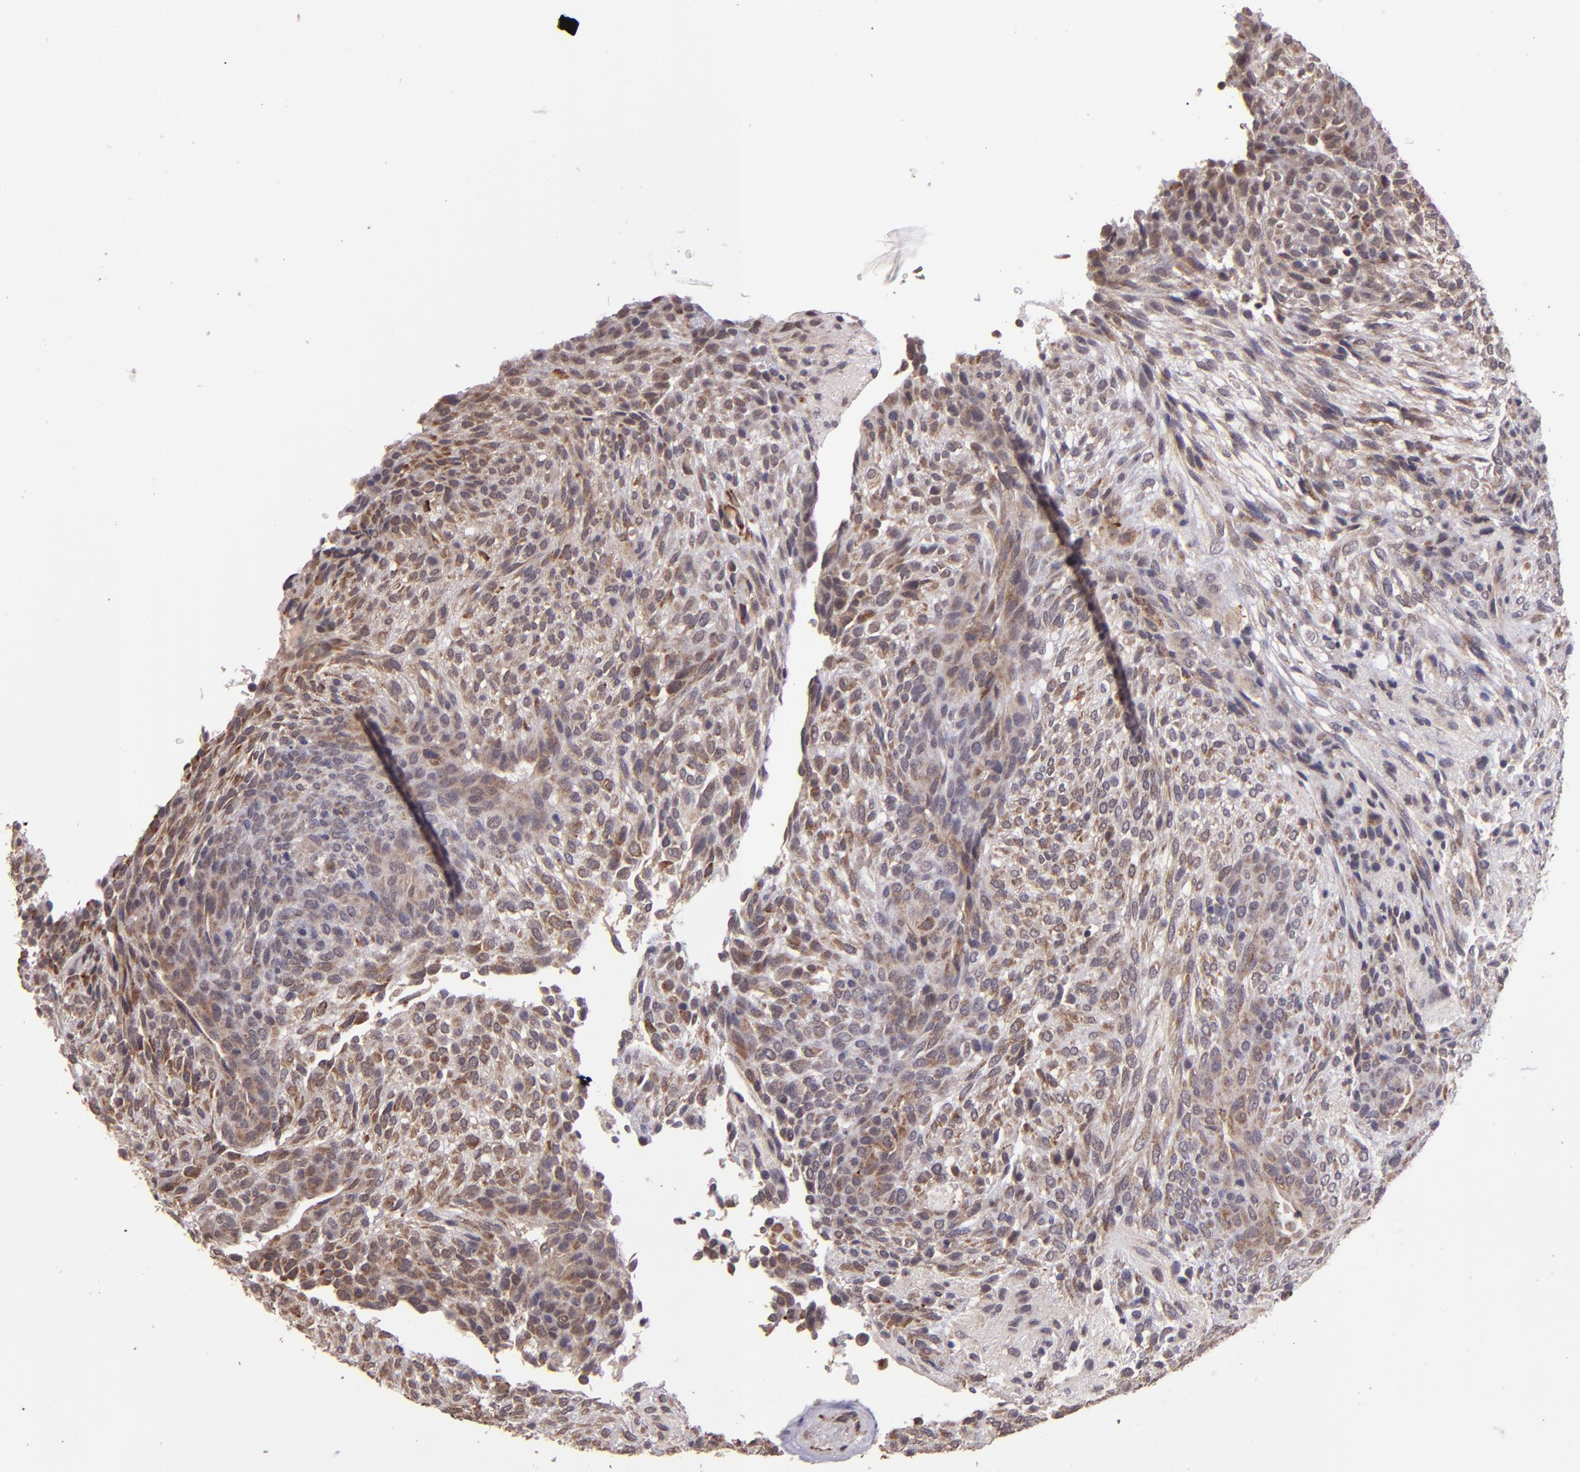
{"staining": {"intensity": "weak", "quantity": ">75%", "location": "cytoplasmic/membranous"}, "tissue": "glioma", "cell_type": "Tumor cells", "image_type": "cancer", "snomed": [{"axis": "morphology", "description": "Glioma, malignant, High grade"}, {"axis": "topography", "description": "Cerebral cortex"}], "caption": "Immunohistochemical staining of glioma displays weak cytoplasmic/membranous protein positivity in about >75% of tumor cells.", "gene": "TAF7L", "patient": {"sex": "female", "age": 55}}